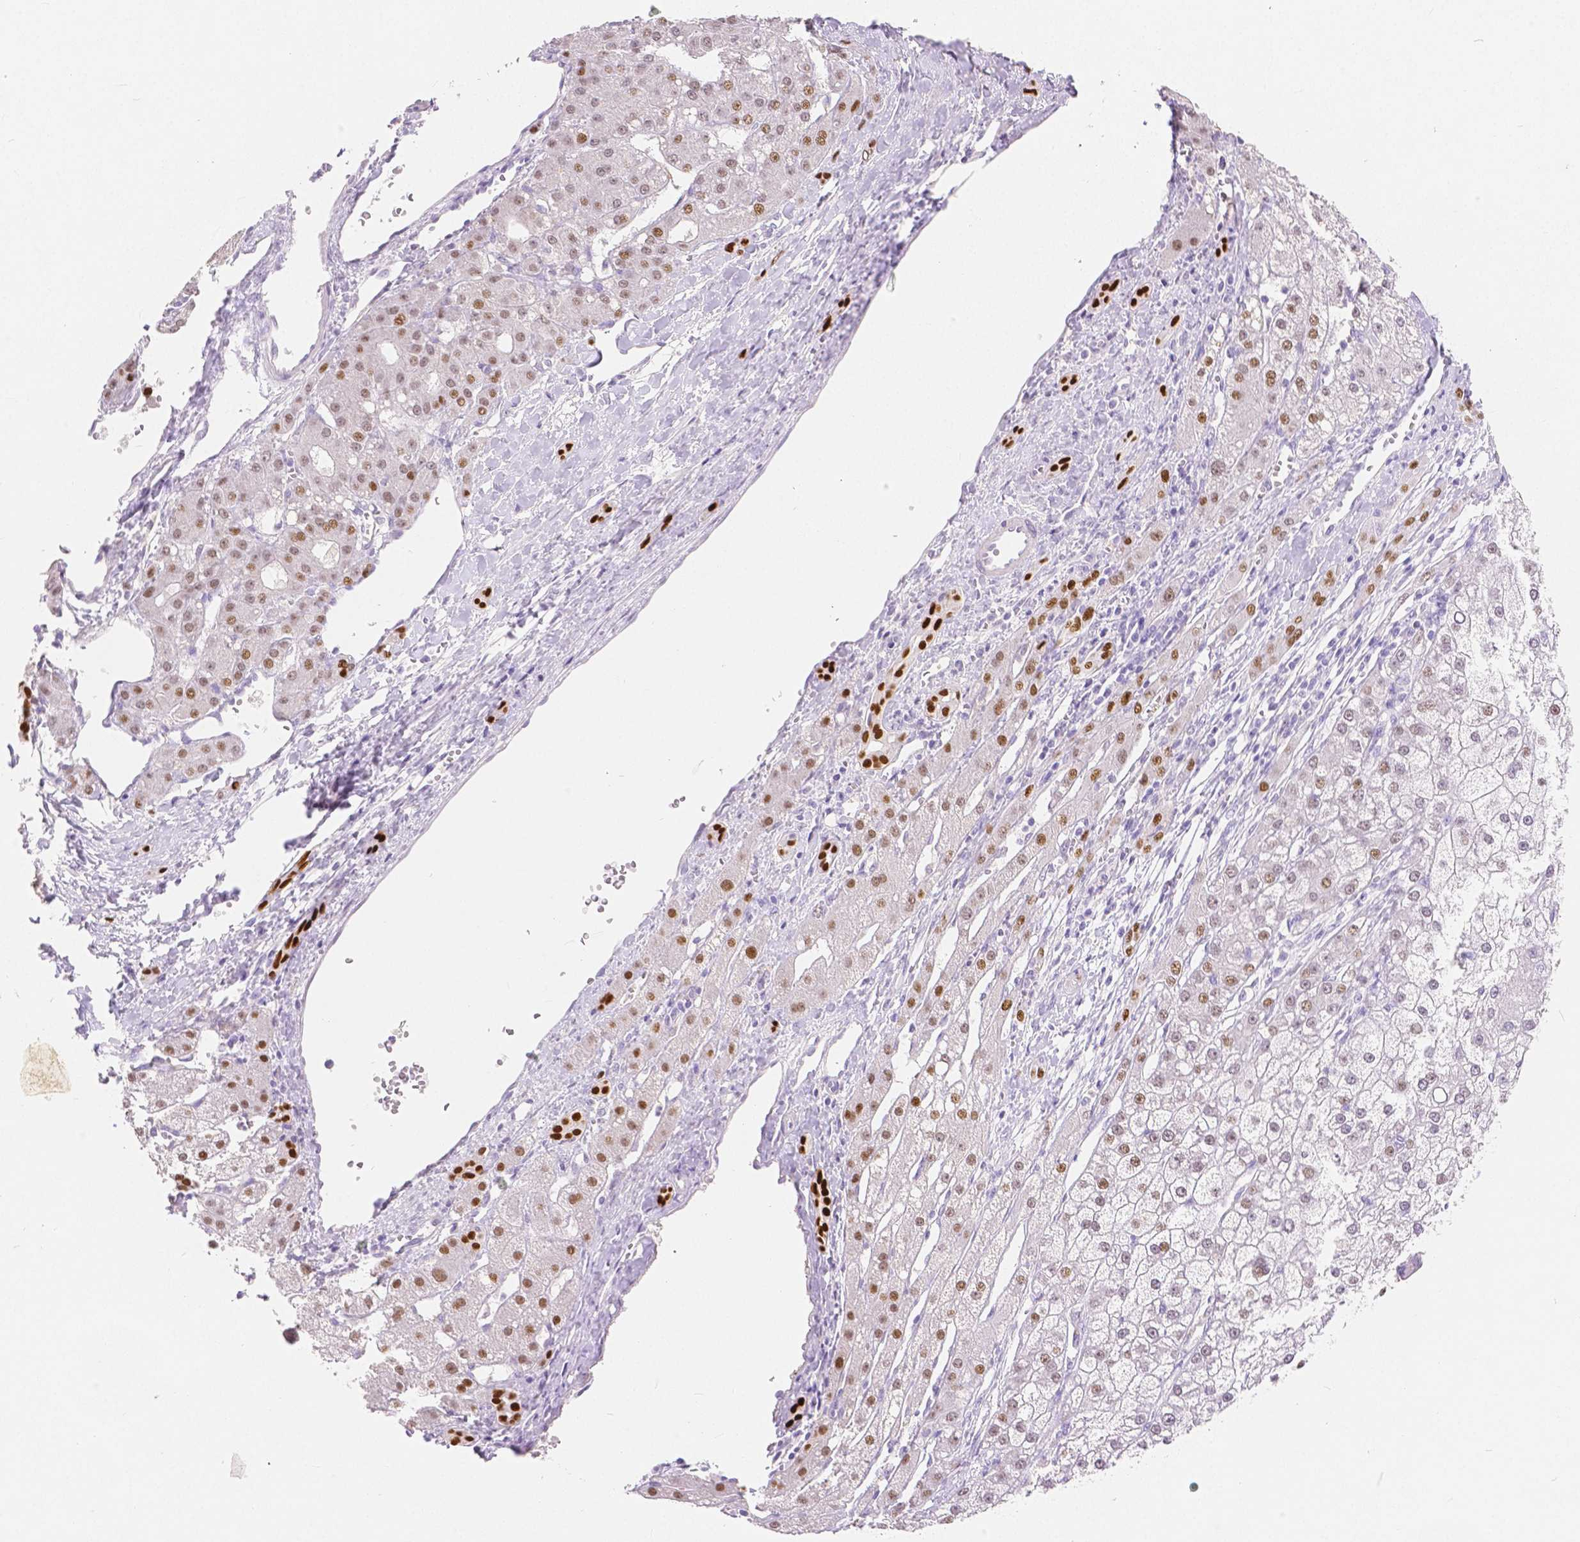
{"staining": {"intensity": "moderate", "quantity": "25%-75%", "location": "nuclear"}, "tissue": "liver cancer", "cell_type": "Tumor cells", "image_type": "cancer", "snomed": [{"axis": "morphology", "description": "Carcinoma, Hepatocellular, NOS"}, {"axis": "topography", "description": "Liver"}], "caption": "Protein staining demonstrates moderate nuclear expression in approximately 25%-75% of tumor cells in liver hepatocellular carcinoma. (IHC, brightfield microscopy, high magnification).", "gene": "HNF1B", "patient": {"sex": "male", "age": 67}}